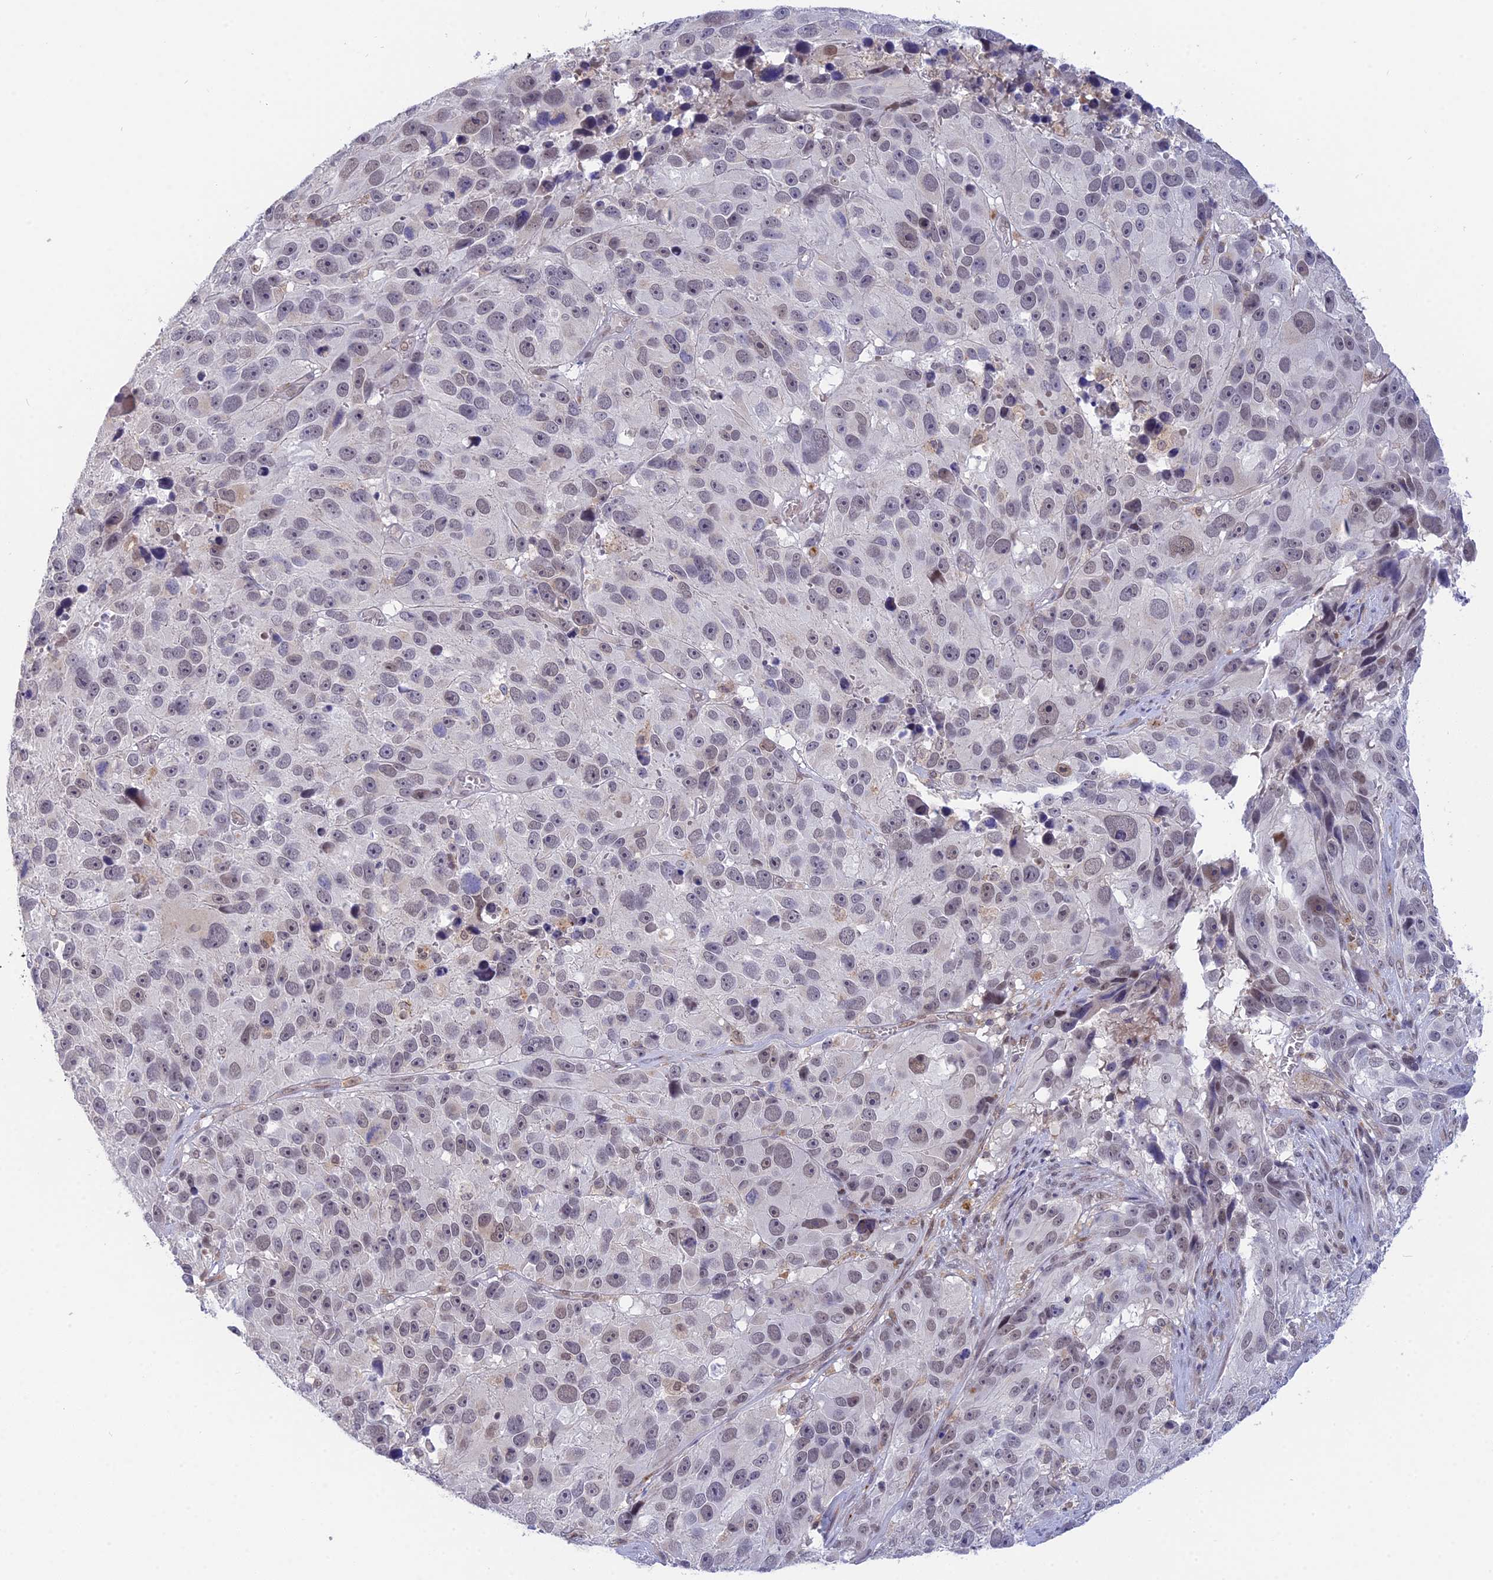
{"staining": {"intensity": "weak", "quantity": "25%-75%", "location": "nuclear"}, "tissue": "melanoma", "cell_type": "Tumor cells", "image_type": "cancer", "snomed": [{"axis": "morphology", "description": "Malignant melanoma, NOS"}, {"axis": "topography", "description": "Skin"}], "caption": "About 25%-75% of tumor cells in melanoma reveal weak nuclear protein staining as visualized by brown immunohistochemical staining.", "gene": "KCTD14", "patient": {"sex": "male", "age": 84}}